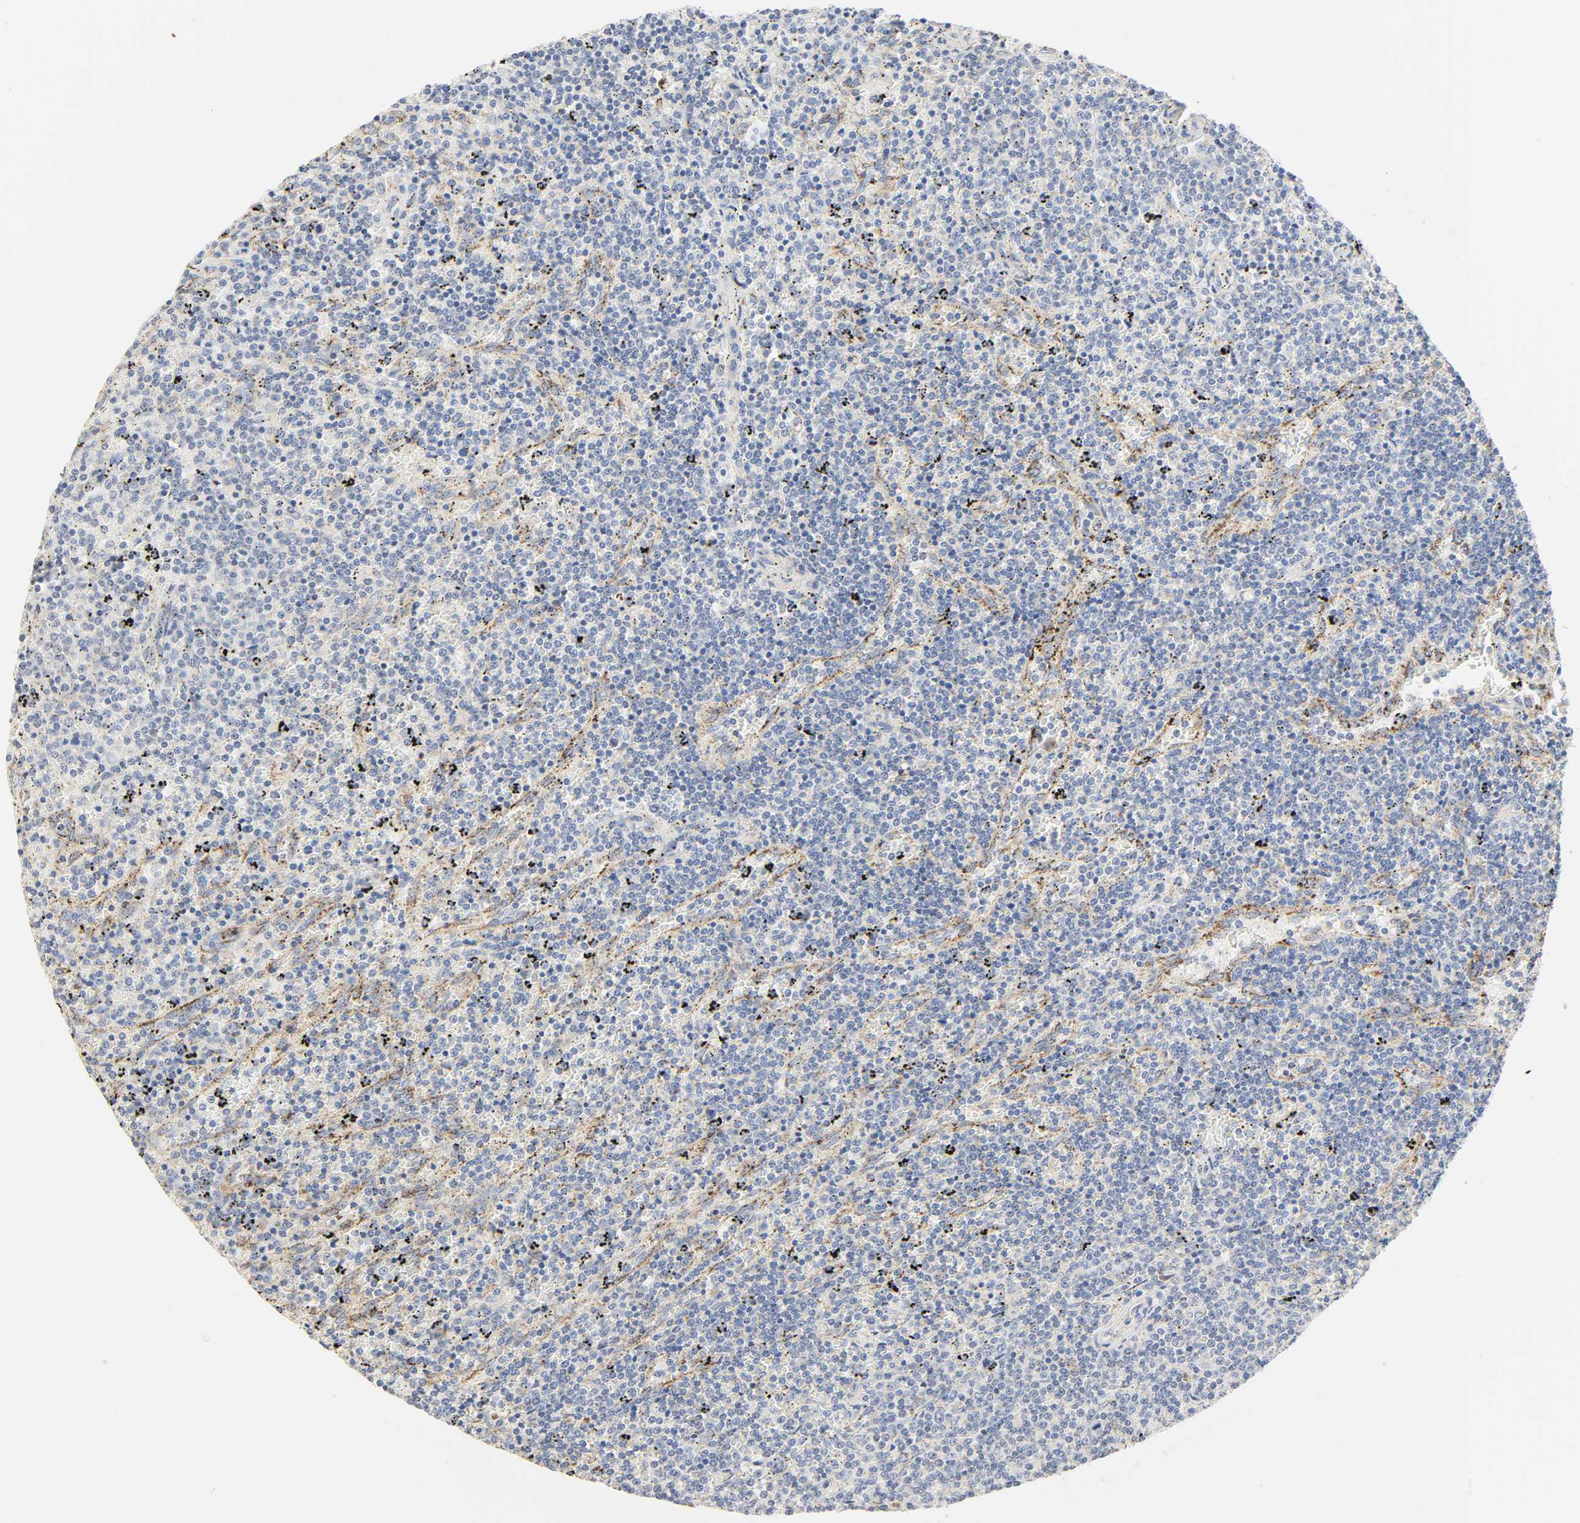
{"staining": {"intensity": "negative", "quantity": "none", "location": "none"}, "tissue": "lymphoma", "cell_type": "Tumor cells", "image_type": "cancer", "snomed": [{"axis": "morphology", "description": "Malignant lymphoma, non-Hodgkin's type, Low grade"}, {"axis": "topography", "description": "Spleen"}], "caption": "A high-resolution image shows immunohistochemistry staining of lymphoma, which exhibits no significant positivity in tumor cells.", "gene": "CAMK2A", "patient": {"sex": "female", "age": 50}}